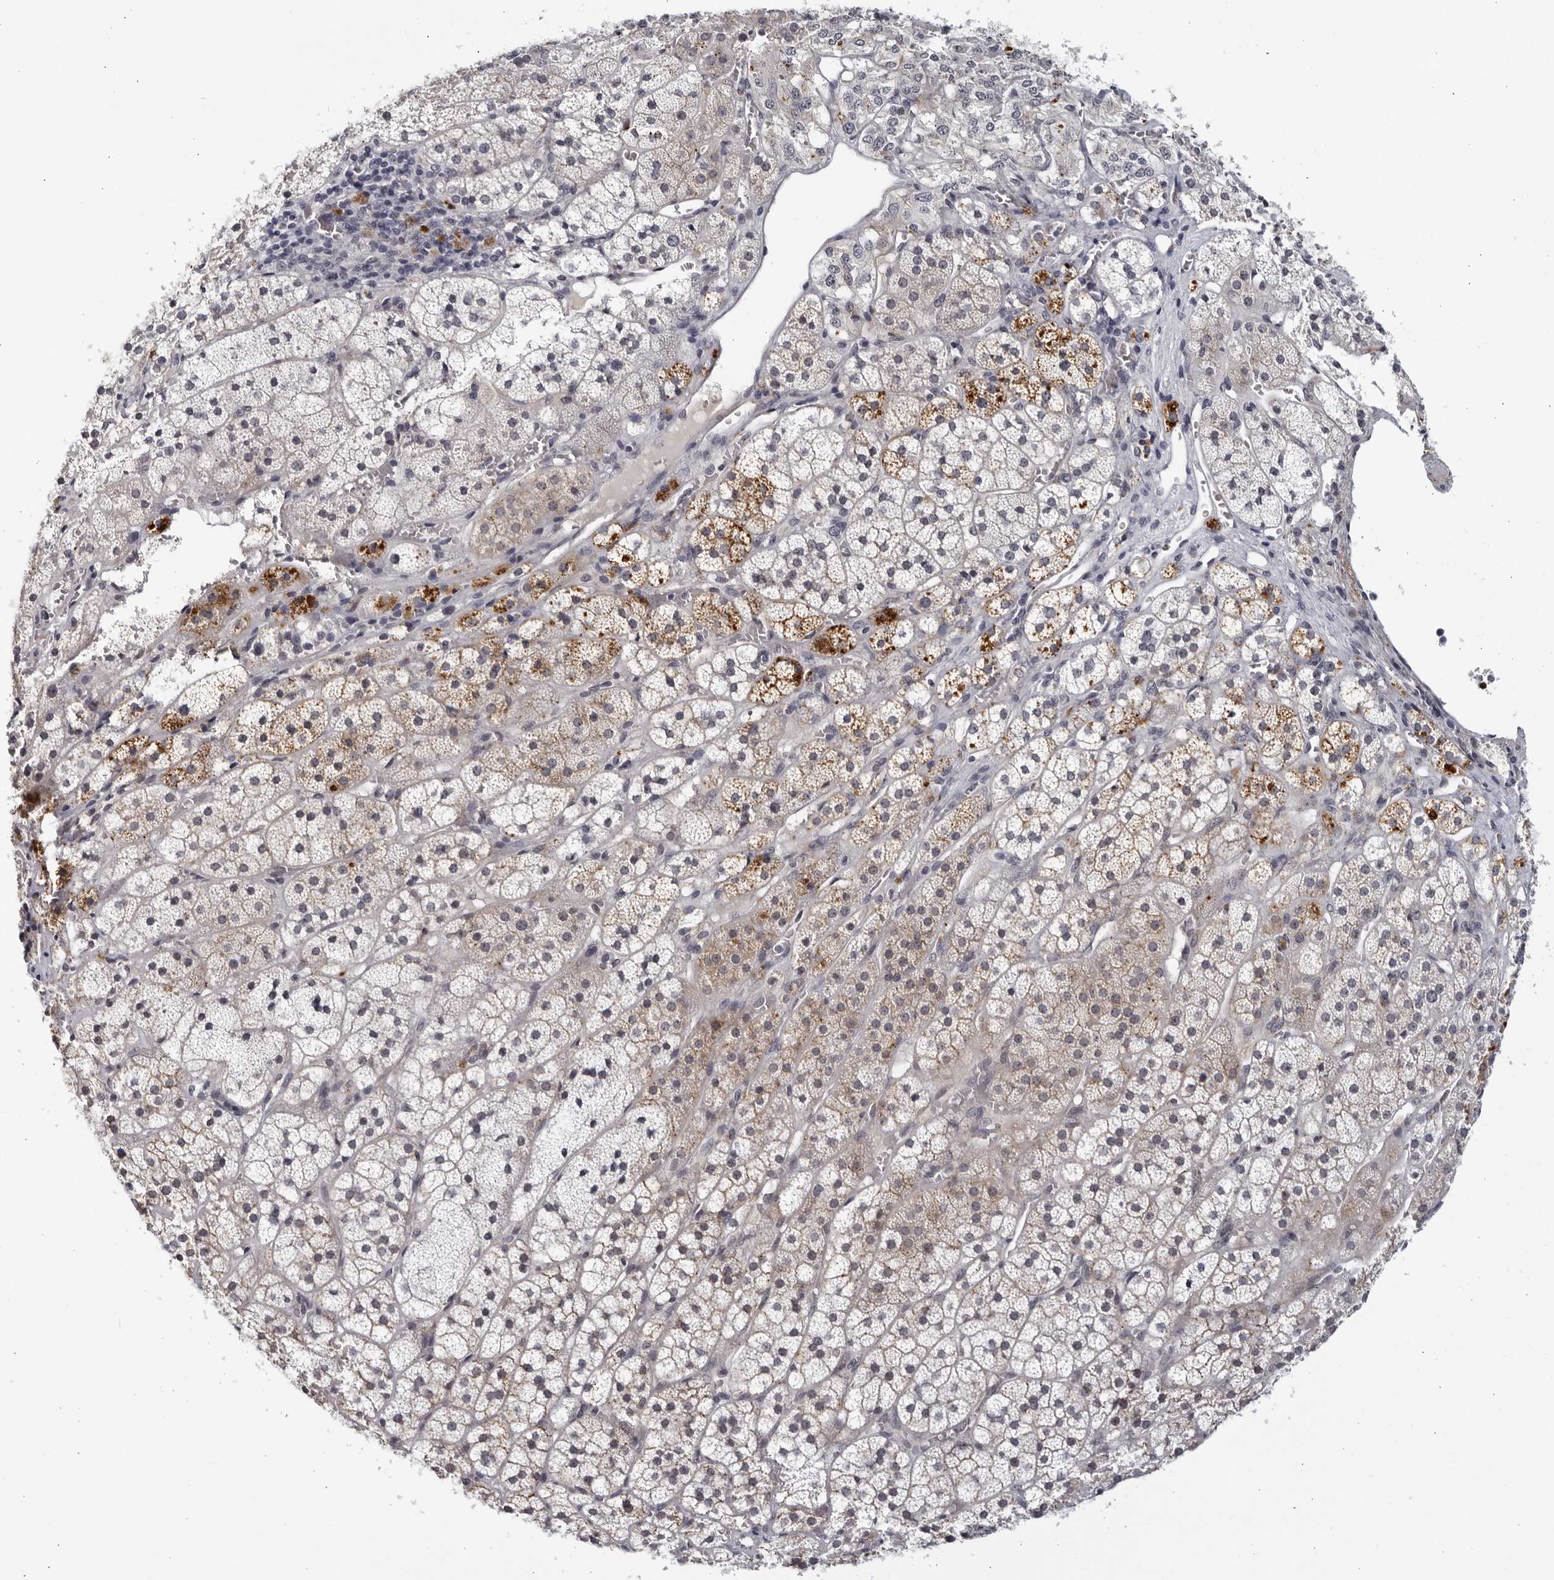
{"staining": {"intensity": "weak", "quantity": "<25%", "location": "cytoplasmic/membranous"}, "tissue": "adrenal gland", "cell_type": "Glandular cells", "image_type": "normal", "snomed": [{"axis": "morphology", "description": "Normal tissue, NOS"}, {"axis": "topography", "description": "Adrenal gland"}], "caption": "Glandular cells are negative for brown protein staining in benign adrenal gland. The staining is performed using DAB brown chromogen with nuclei counter-stained in using hematoxylin.", "gene": "STRADB", "patient": {"sex": "female", "age": 44}}